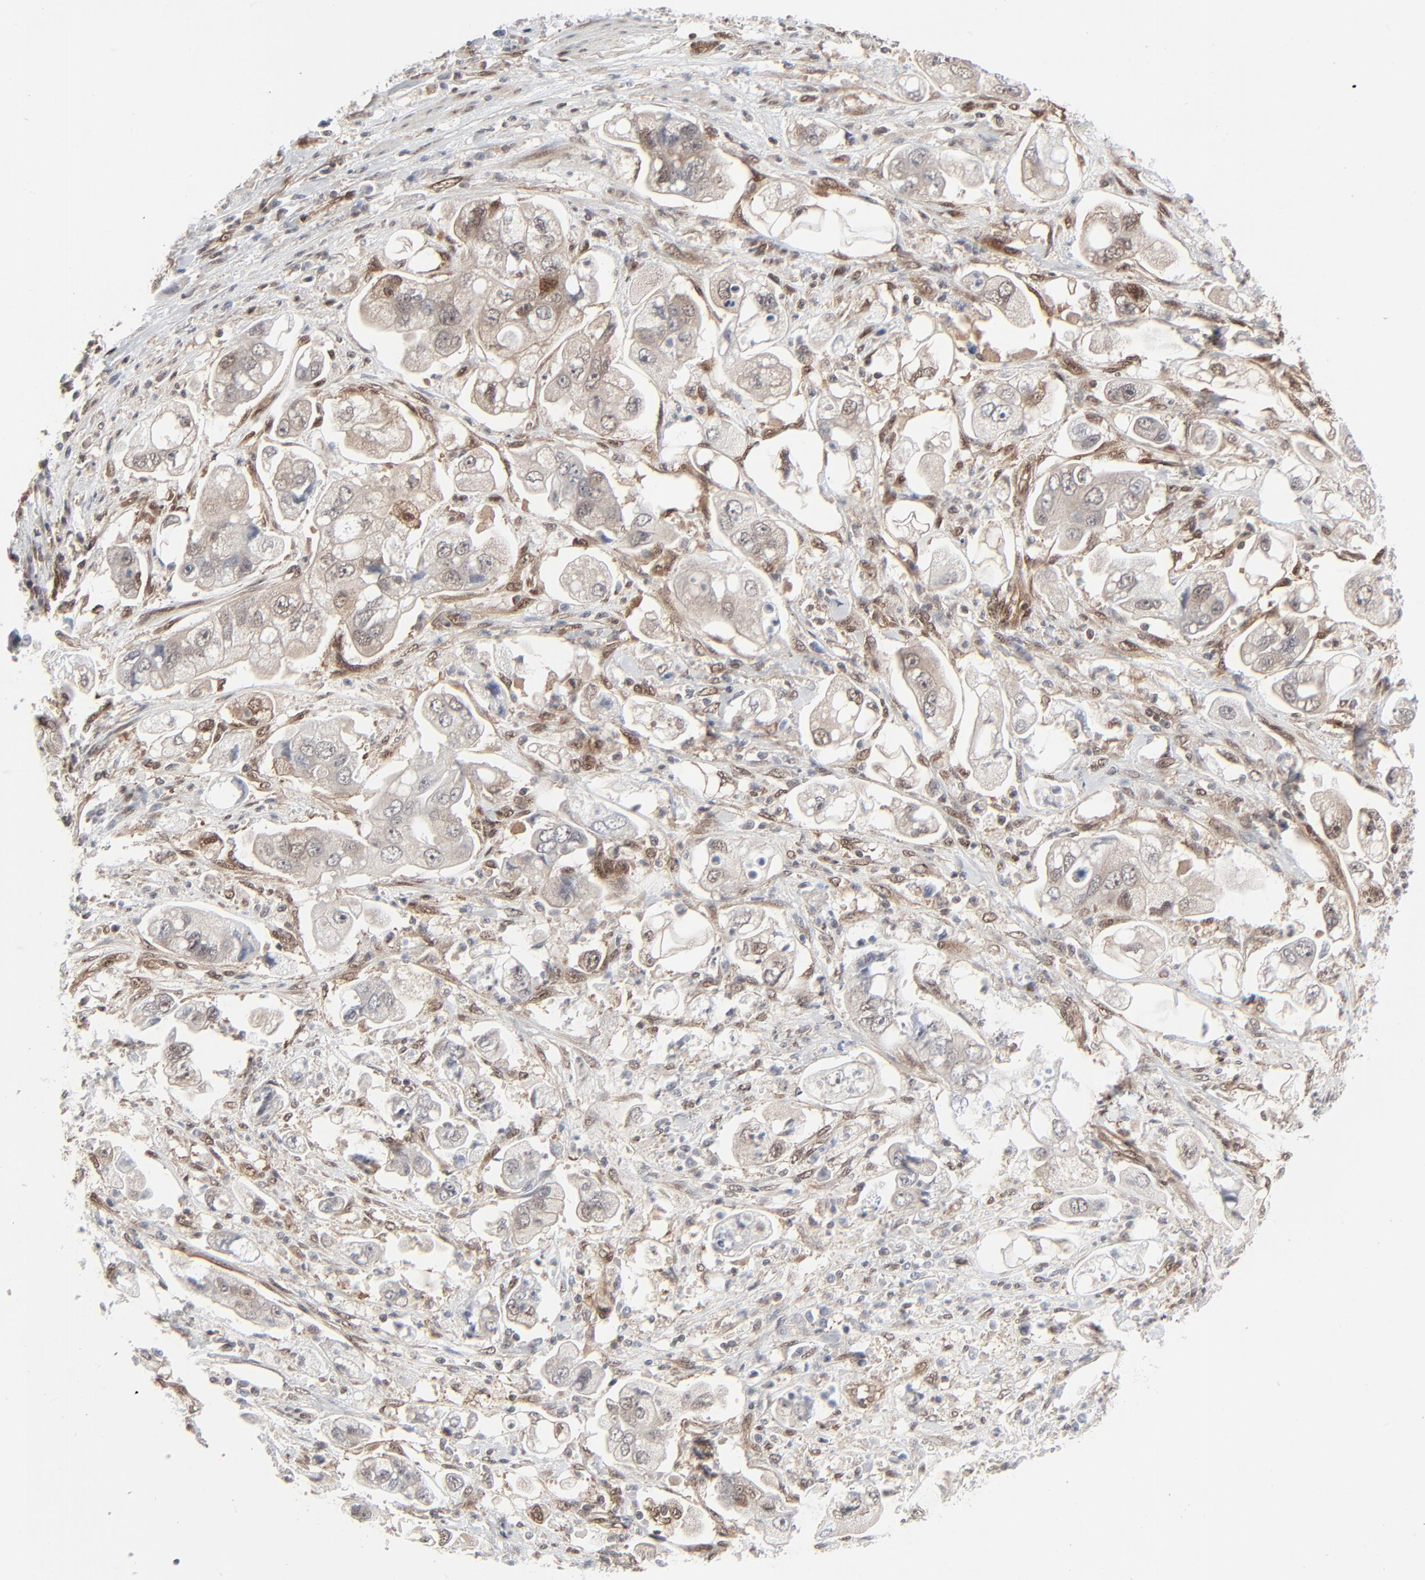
{"staining": {"intensity": "weak", "quantity": "25%-75%", "location": "cytoplasmic/membranous,nuclear"}, "tissue": "stomach cancer", "cell_type": "Tumor cells", "image_type": "cancer", "snomed": [{"axis": "morphology", "description": "Adenocarcinoma, NOS"}, {"axis": "topography", "description": "Stomach"}], "caption": "Immunohistochemistry of human adenocarcinoma (stomach) exhibits low levels of weak cytoplasmic/membranous and nuclear expression in about 25%-75% of tumor cells. (IHC, brightfield microscopy, high magnification).", "gene": "AKT1", "patient": {"sex": "male", "age": 62}}